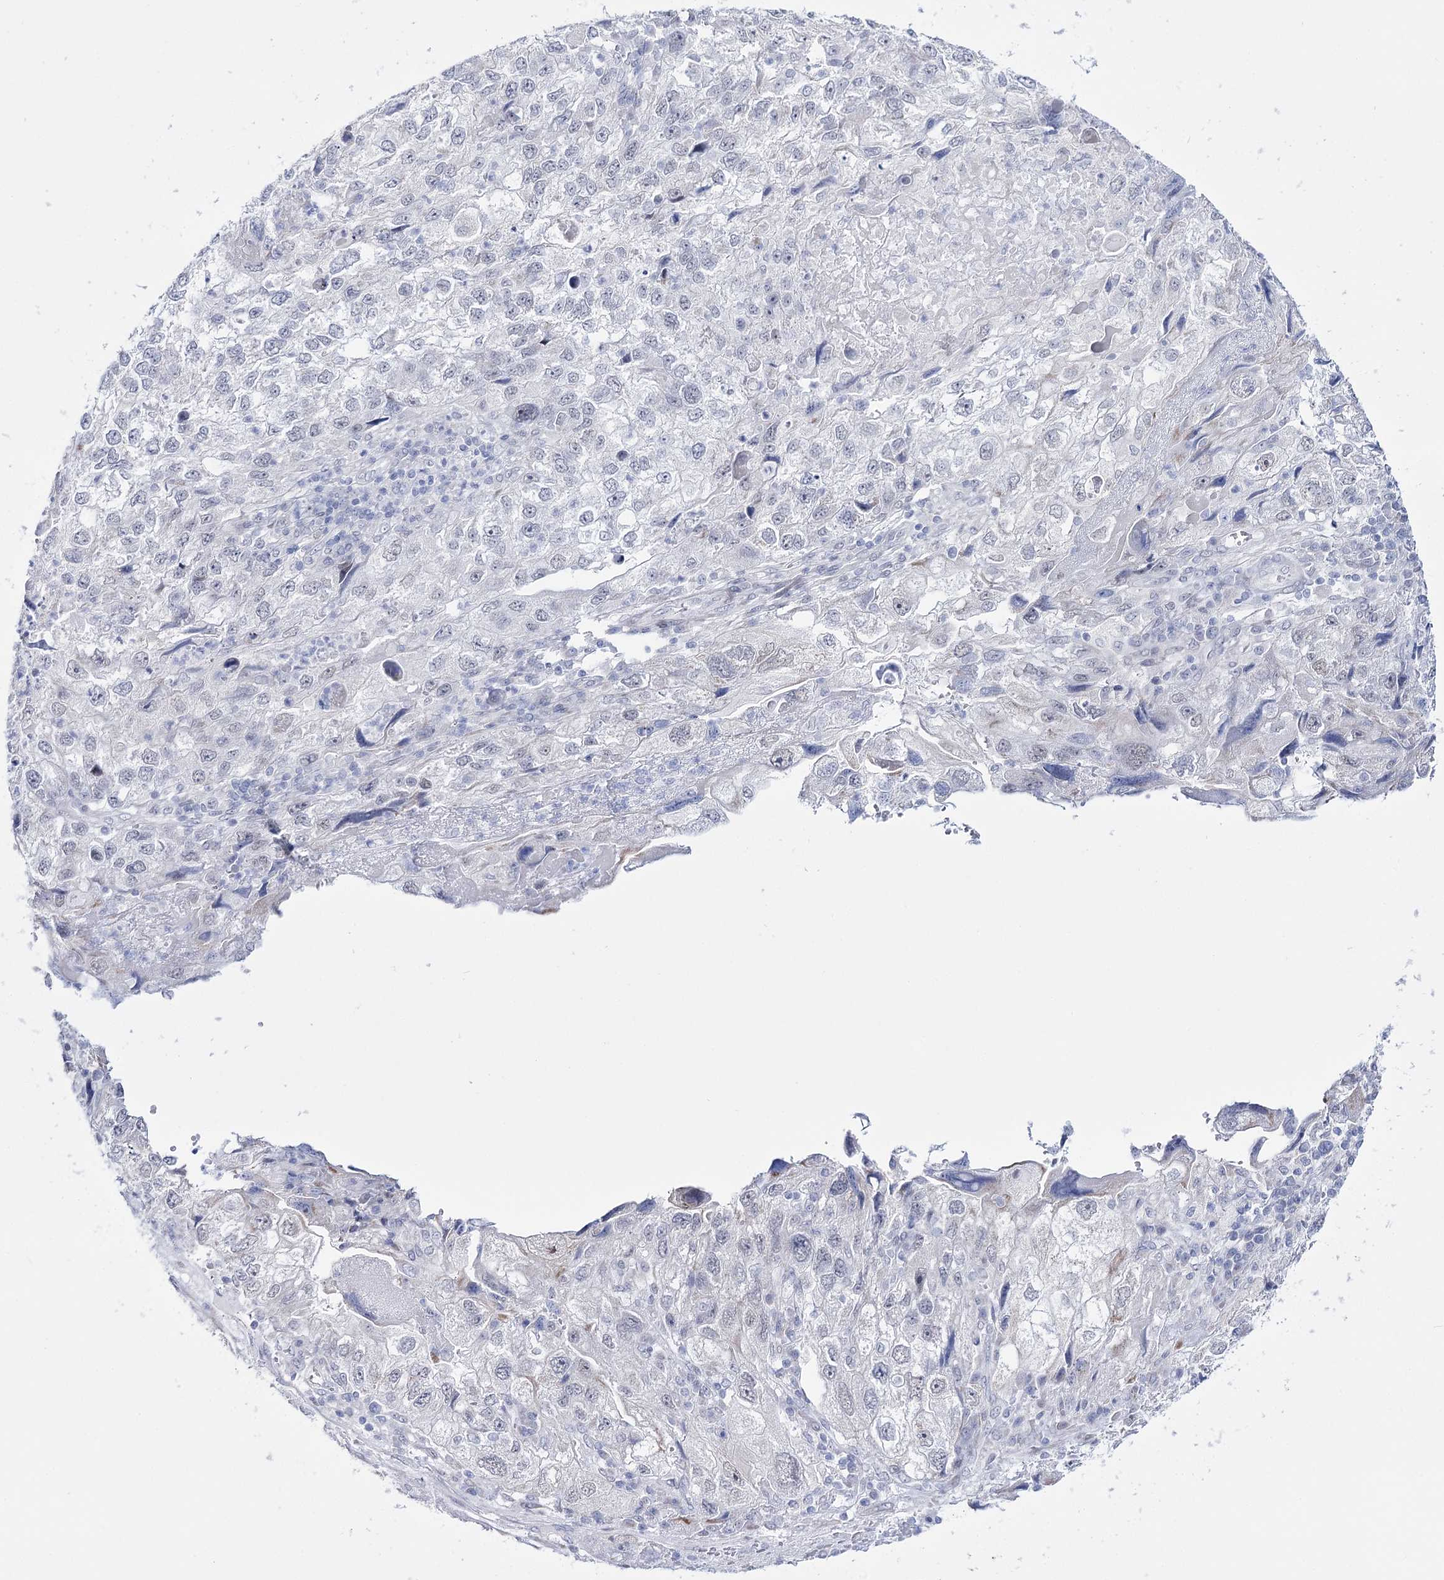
{"staining": {"intensity": "negative", "quantity": "none", "location": "none"}, "tissue": "endometrial cancer", "cell_type": "Tumor cells", "image_type": "cancer", "snomed": [{"axis": "morphology", "description": "Adenocarcinoma, NOS"}, {"axis": "topography", "description": "Endometrium"}], "caption": "This is an immunohistochemistry (IHC) histopathology image of adenocarcinoma (endometrial). There is no staining in tumor cells.", "gene": "RBM15B", "patient": {"sex": "female", "age": 49}}